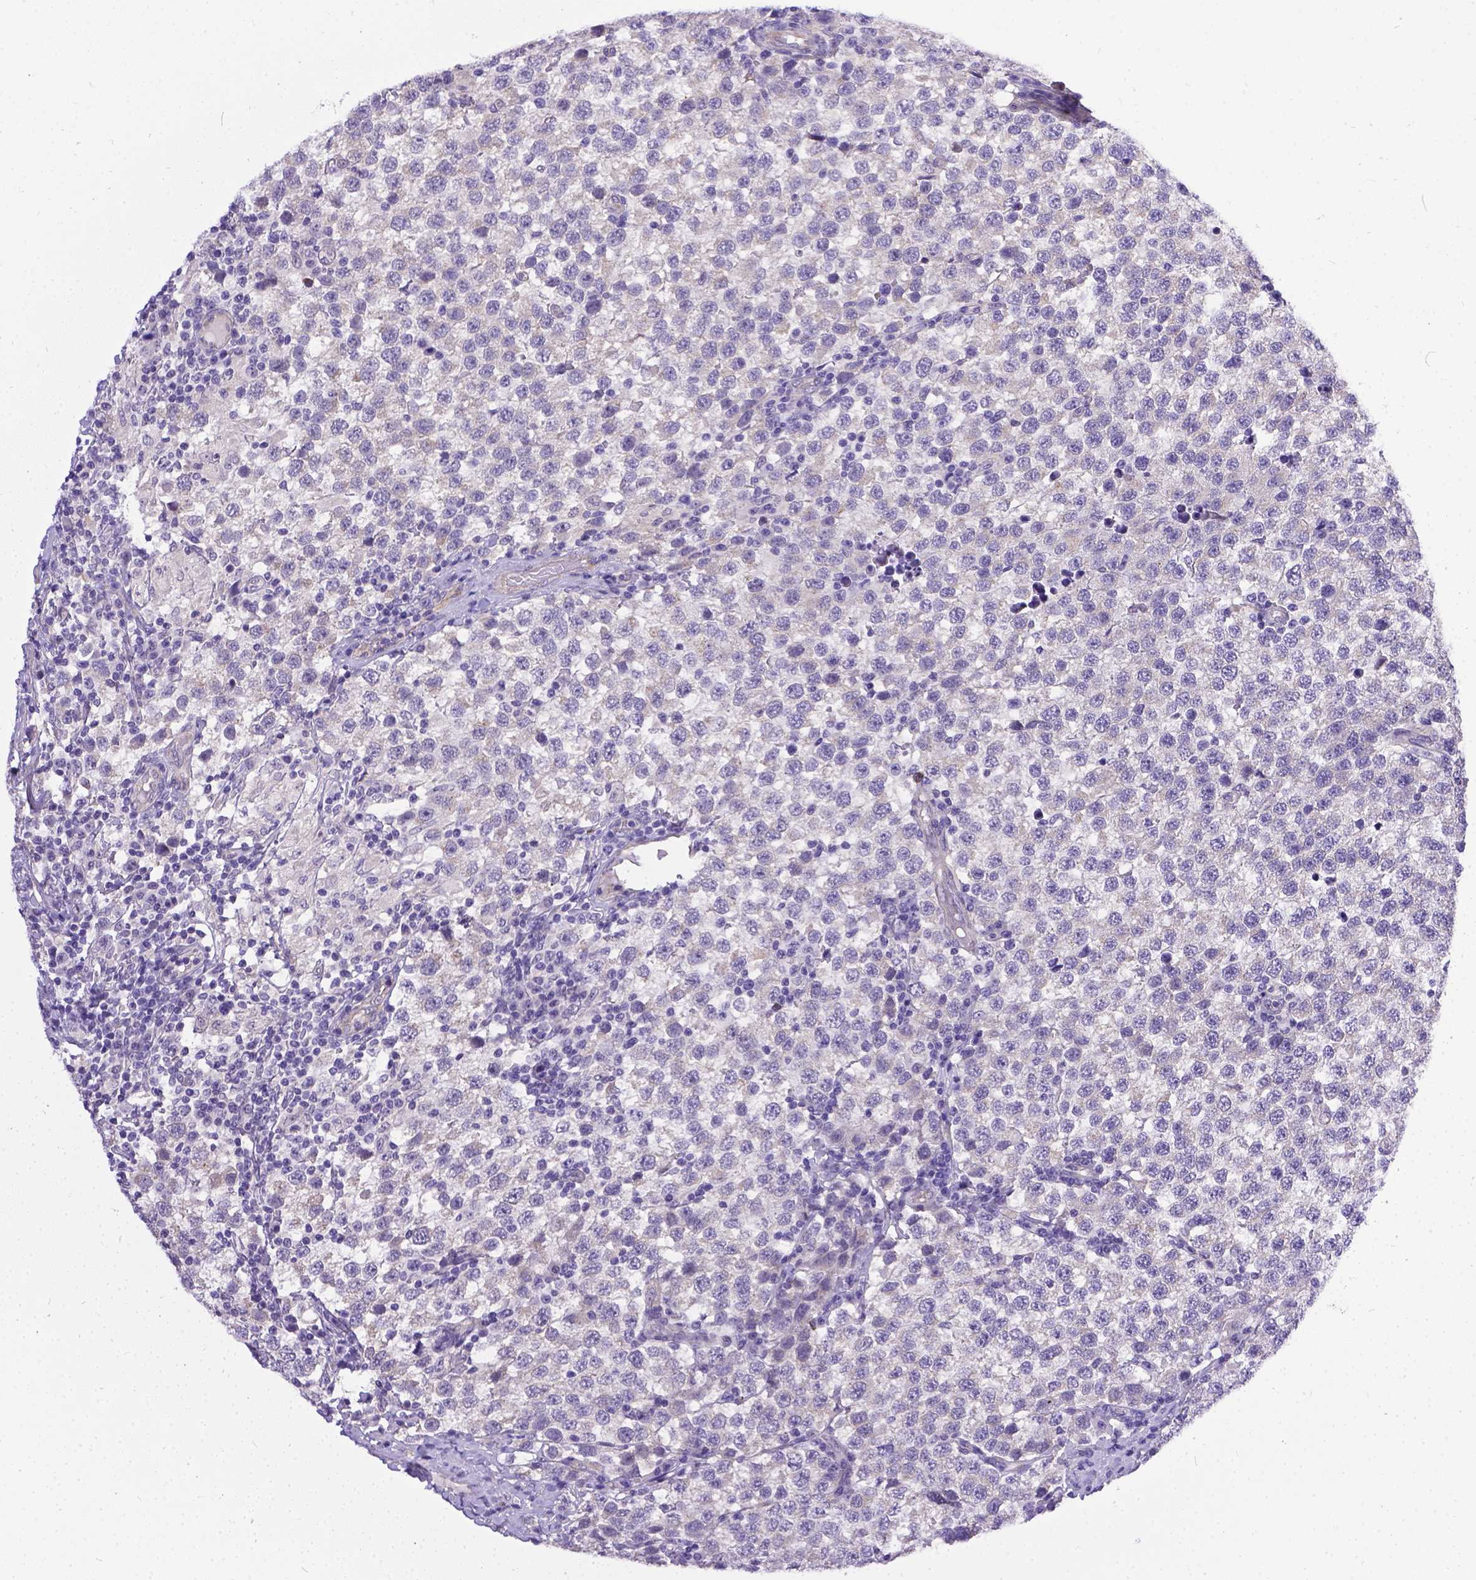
{"staining": {"intensity": "negative", "quantity": "none", "location": "none"}, "tissue": "testis cancer", "cell_type": "Tumor cells", "image_type": "cancer", "snomed": [{"axis": "morphology", "description": "Seminoma, NOS"}, {"axis": "topography", "description": "Testis"}], "caption": "There is no significant expression in tumor cells of testis cancer.", "gene": "DLEC1", "patient": {"sex": "male", "age": 34}}